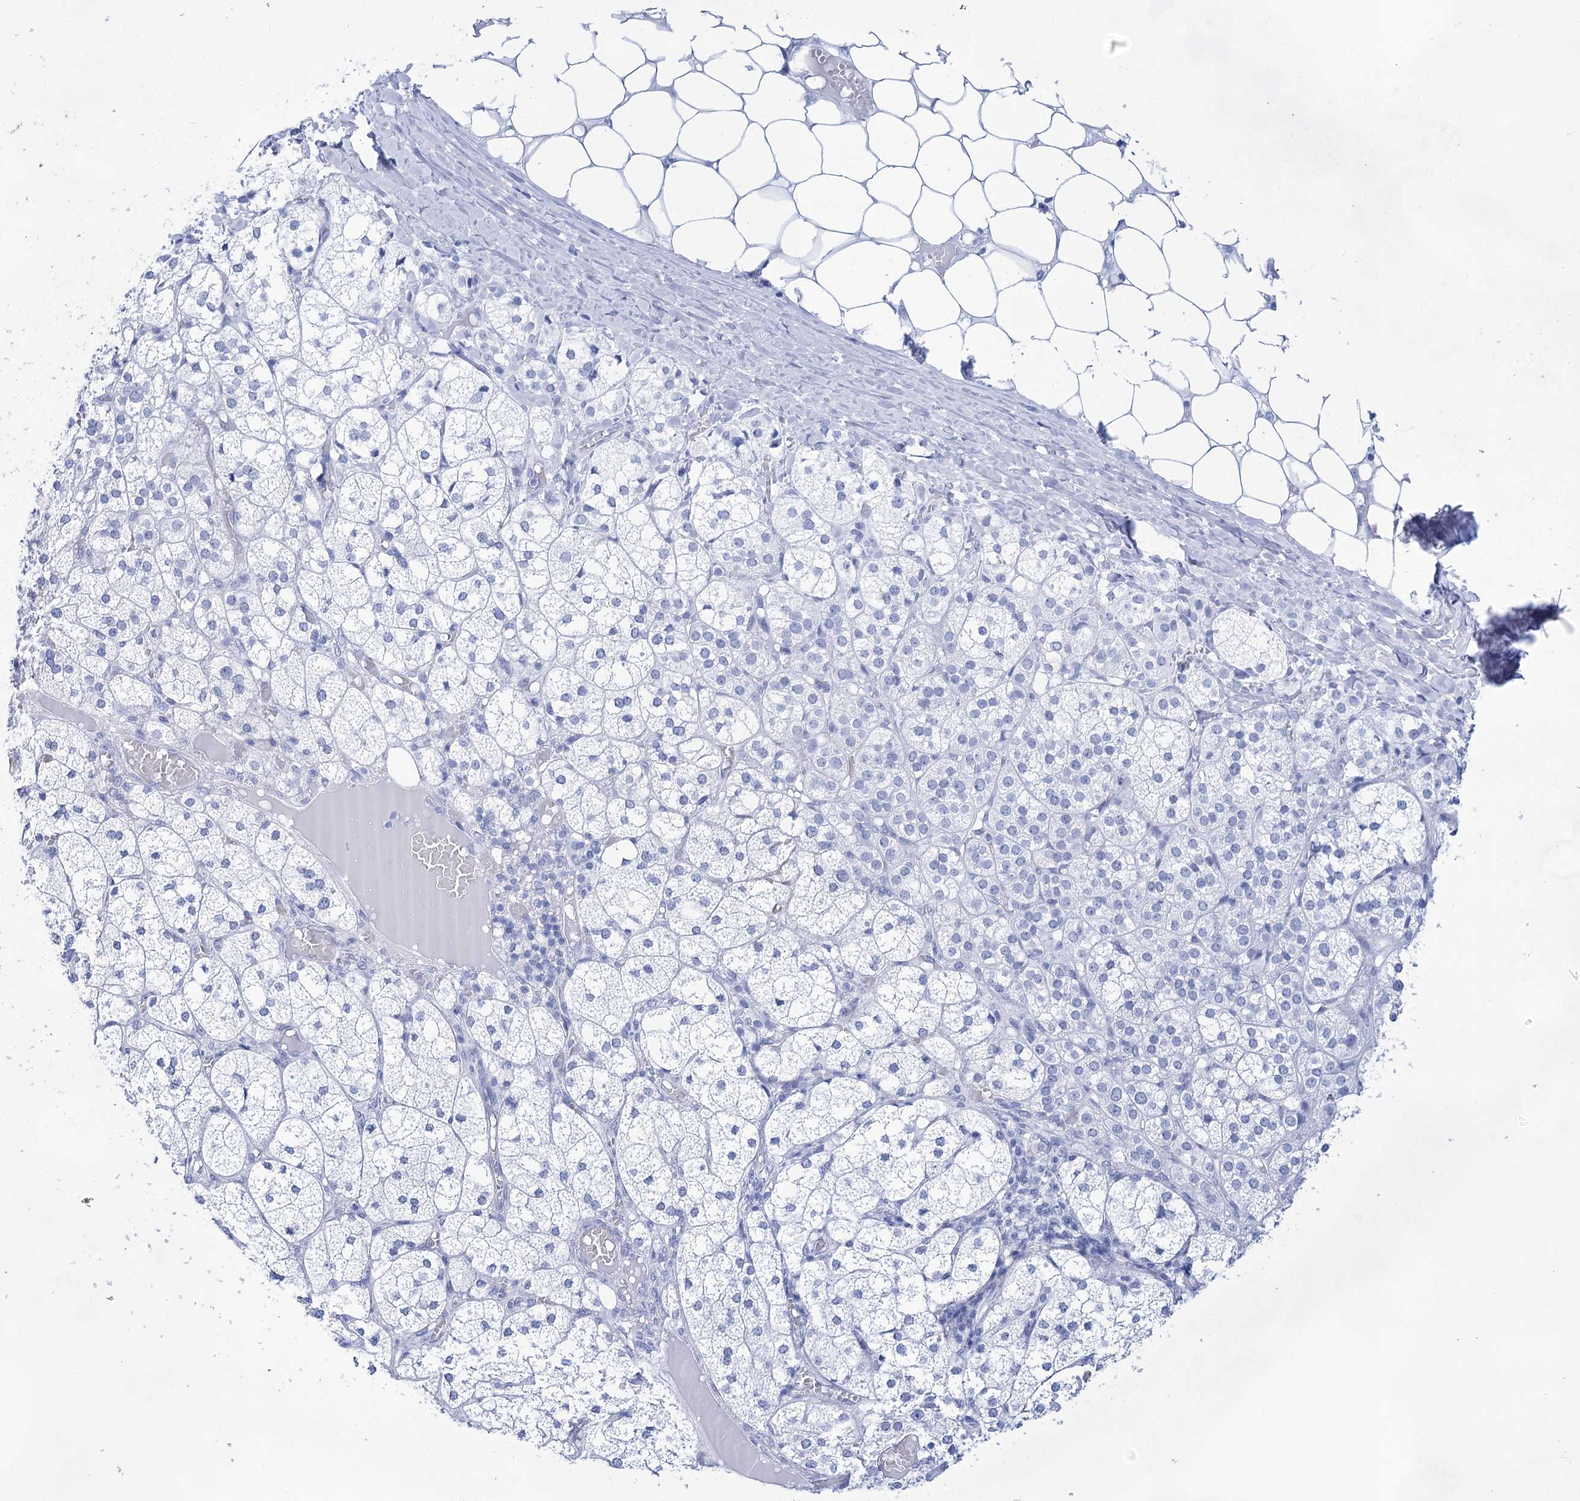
{"staining": {"intensity": "negative", "quantity": "none", "location": "none"}, "tissue": "adrenal gland", "cell_type": "Glandular cells", "image_type": "normal", "snomed": [{"axis": "morphology", "description": "Normal tissue, NOS"}, {"axis": "topography", "description": "Adrenal gland"}], "caption": "The photomicrograph shows no significant expression in glandular cells of adrenal gland.", "gene": "LALBA", "patient": {"sex": "female", "age": 61}}